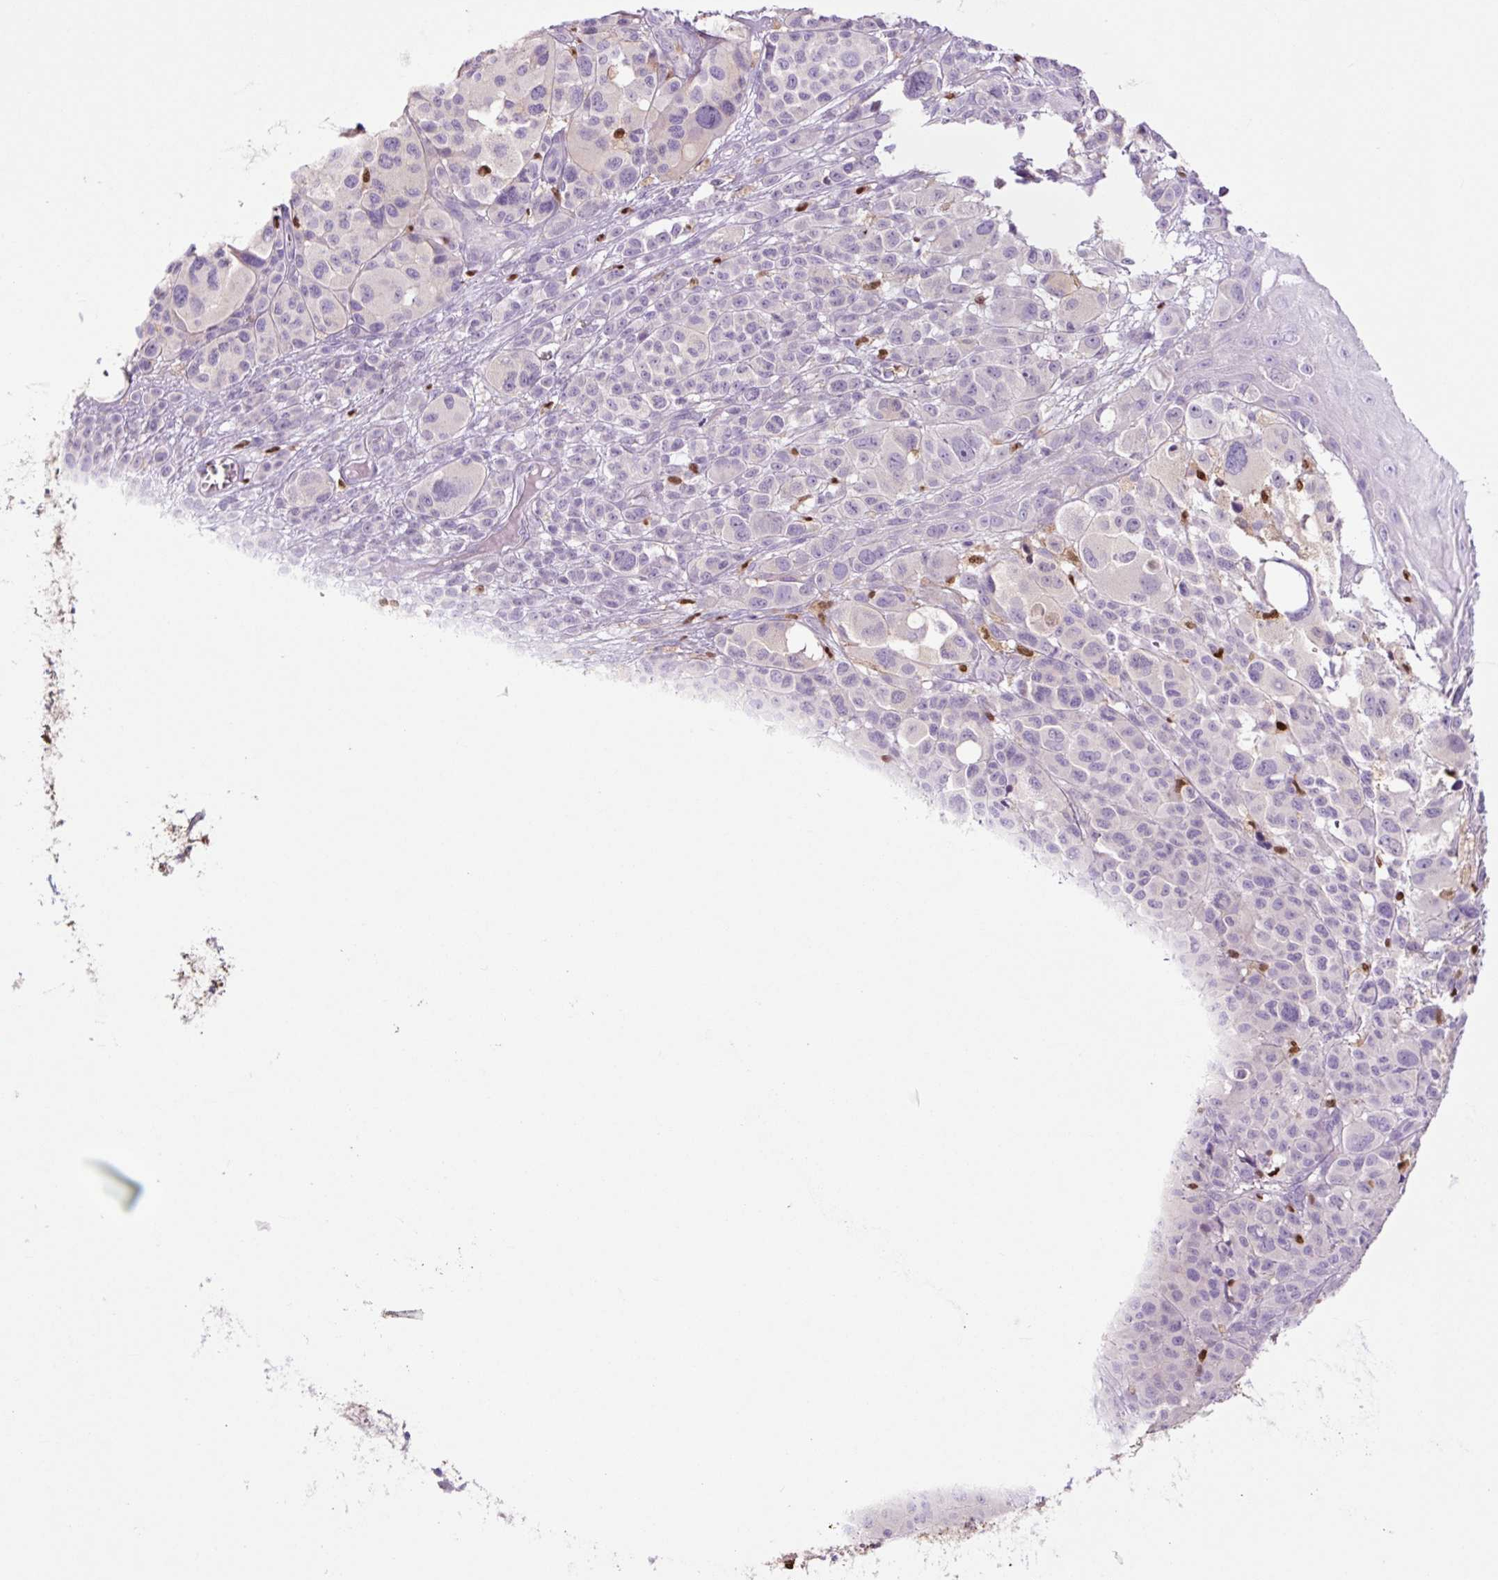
{"staining": {"intensity": "negative", "quantity": "none", "location": "none"}, "tissue": "melanoma", "cell_type": "Tumor cells", "image_type": "cancer", "snomed": [{"axis": "morphology", "description": "Malignant melanoma, NOS"}, {"axis": "topography", "description": "Skin"}], "caption": "This is an IHC image of malignant melanoma. There is no staining in tumor cells.", "gene": "SPI1", "patient": {"sex": "female", "age": 74}}